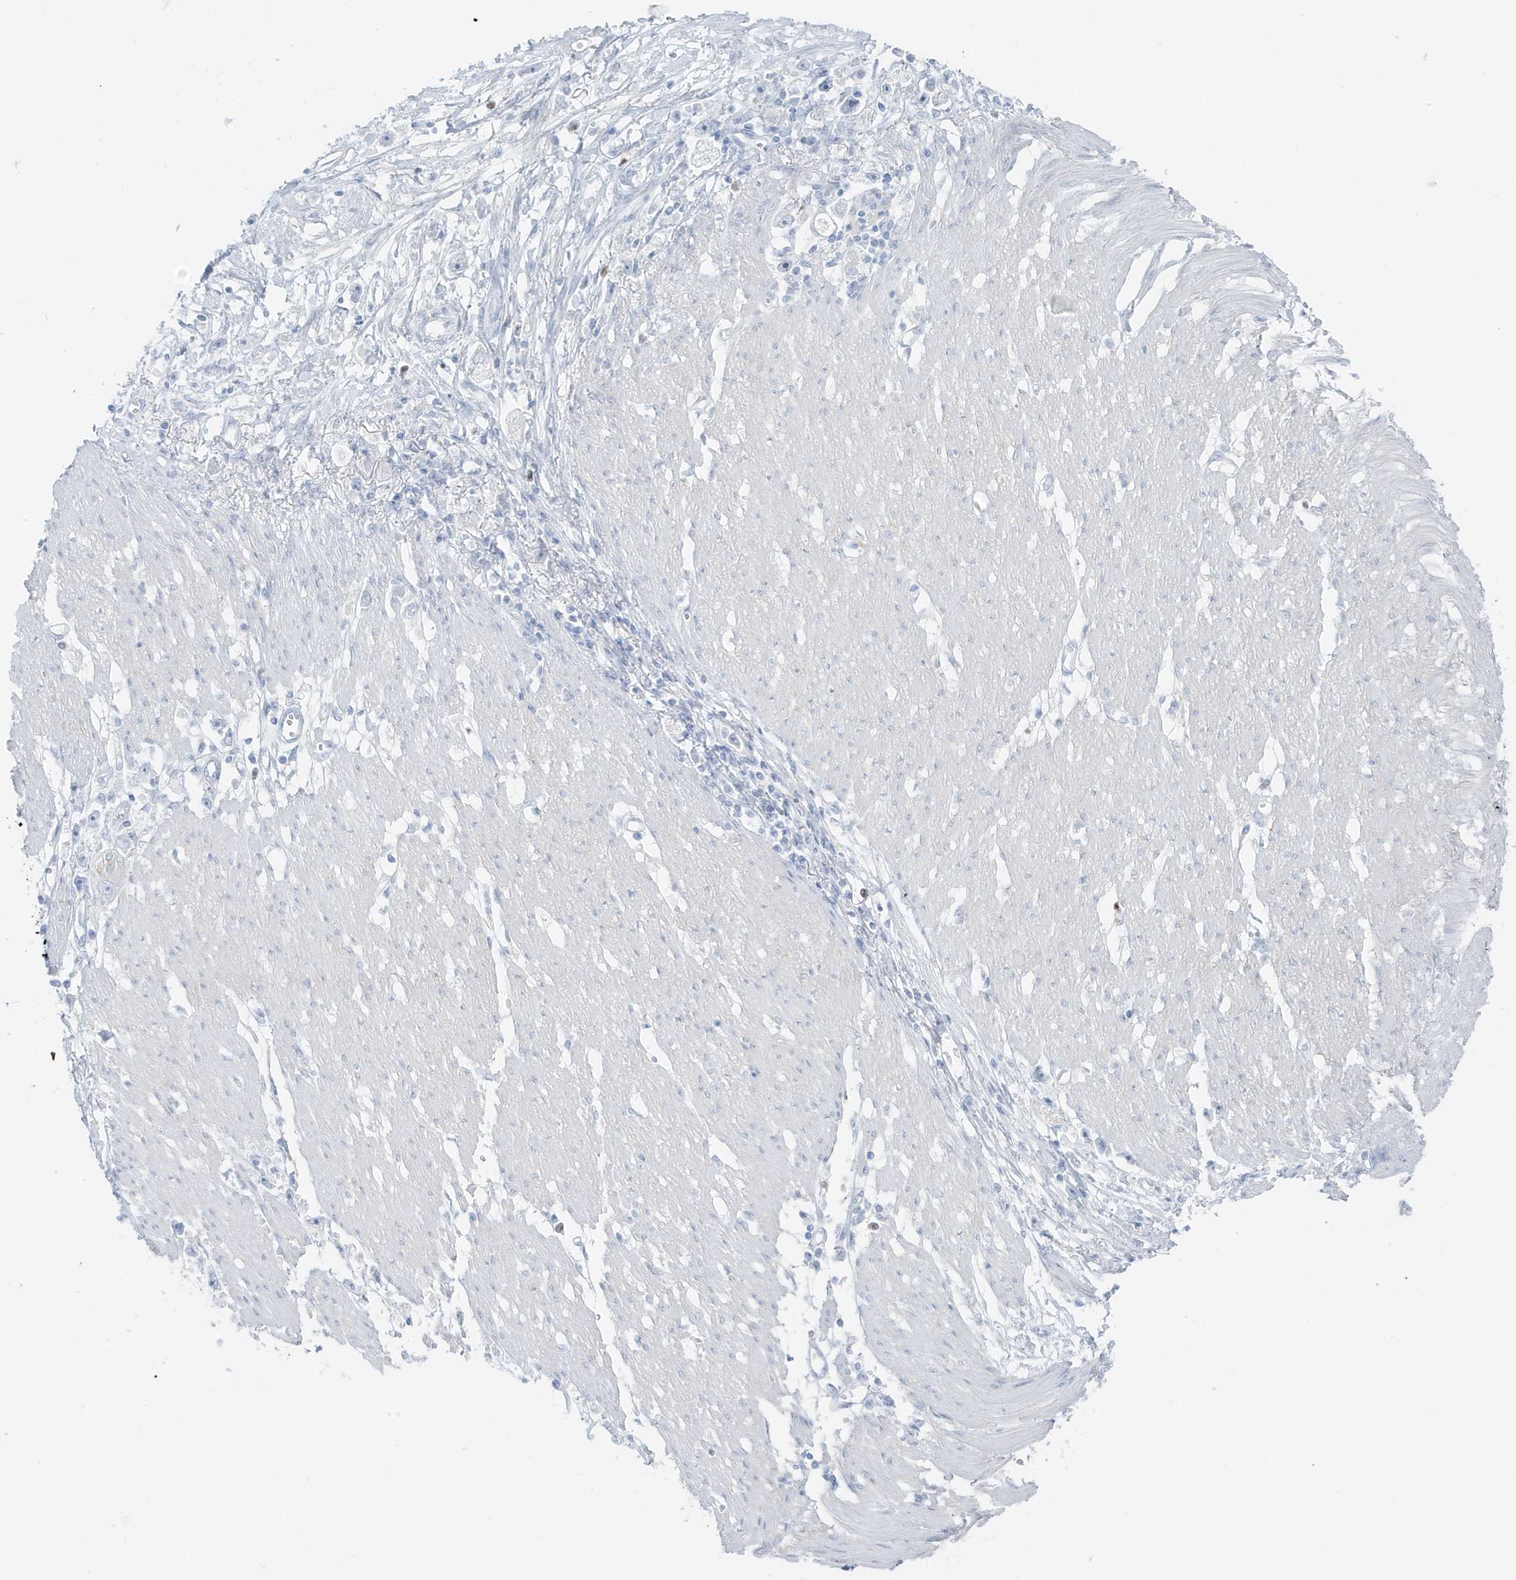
{"staining": {"intensity": "negative", "quantity": "none", "location": "none"}, "tissue": "stomach cancer", "cell_type": "Tumor cells", "image_type": "cancer", "snomed": [{"axis": "morphology", "description": "Adenocarcinoma, NOS"}, {"axis": "topography", "description": "Stomach"}], "caption": "Tumor cells are negative for brown protein staining in stomach cancer (adenocarcinoma). (Immunohistochemistry, brightfield microscopy, high magnification).", "gene": "ZFP64", "patient": {"sex": "female", "age": 59}}